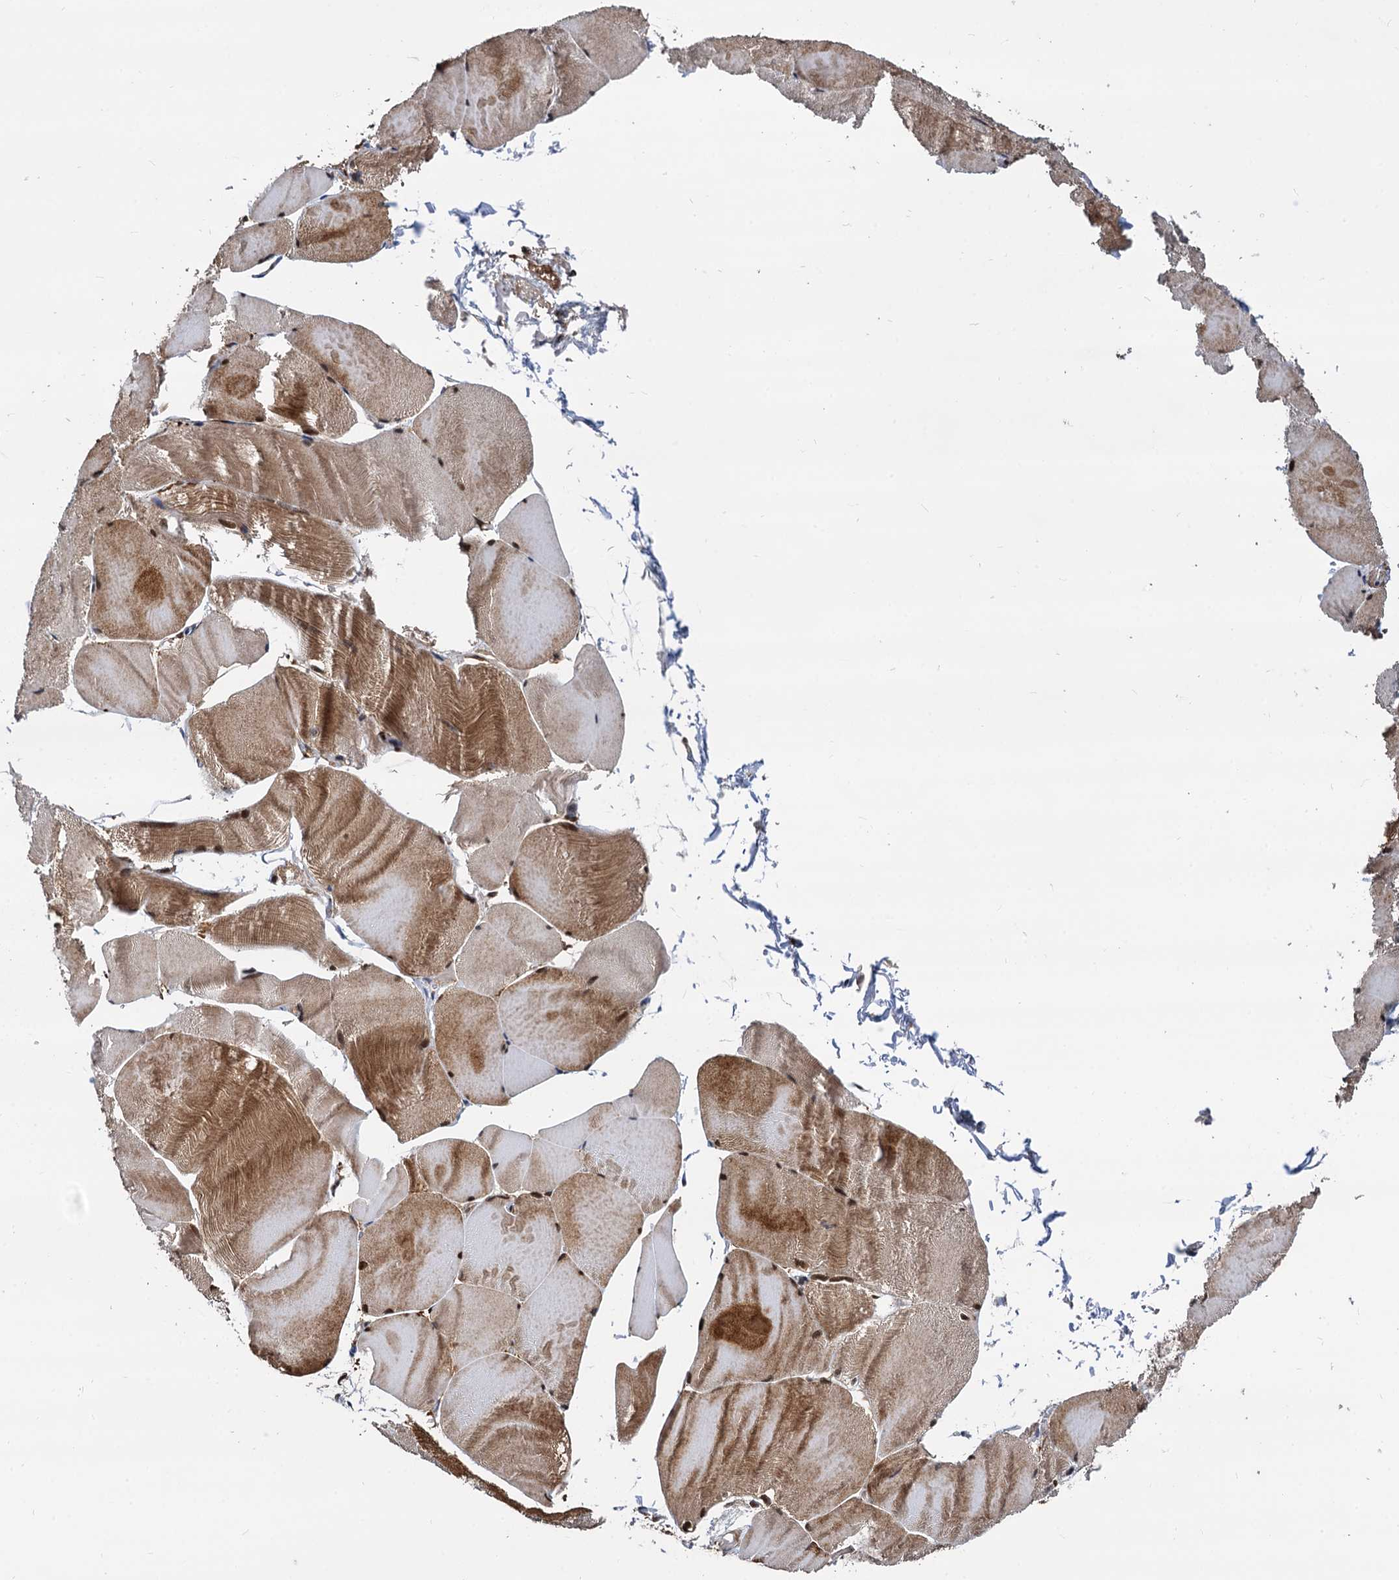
{"staining": {"intensity": "moderate", "quantity": ">75%", "location": "cytoplasmic/membranous,nuclear"}, "tissue": "skeletal muscle", "cell_type": "Myocytes", "image_type": "normal", "snomed": [{"axis": "morphology", "description": "Normal tissue, NOS"}, {"axis": "morphology", "description": "Basal cell carcinoma"}, {"axis": "topography", "description": "Skeletal muscle"}], "caption": "Human skeletal muscle stained with a brown dye shows moderate cytoplasmic/membranous,nuclear positive staining in about >75% of myocytes.", "gene": "PSMD4", "patient": {"sex": "female", "age": 64}}